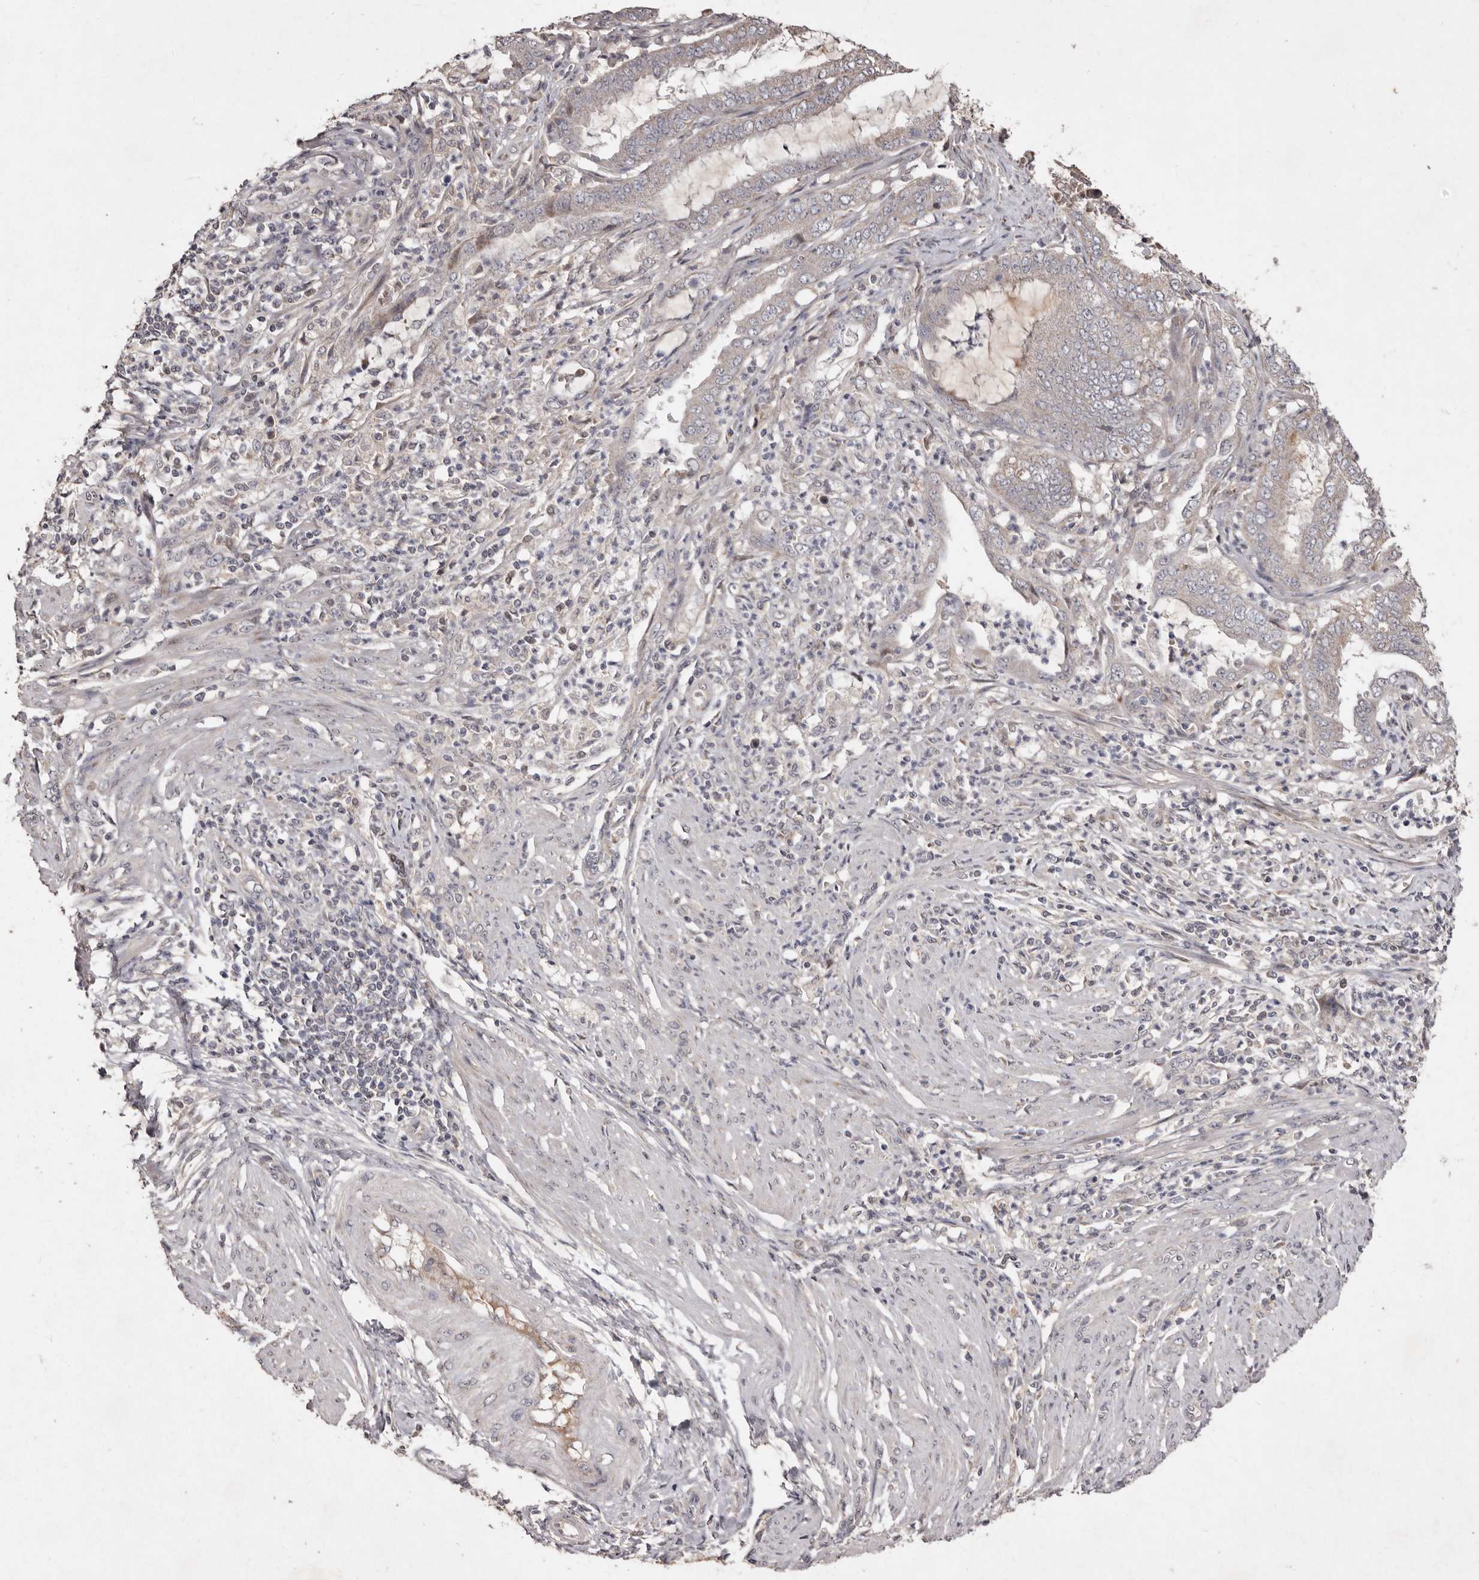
{"staining": {"intensity": "negative", "quantity": "none", "location": "none"}, "tissue": "endometrial cancer", "cell_type": "Tumor cells", "image_type": "cancer", "snomed": [{"axis": "morphology", "description": "Adenocarcinoma, NOS"}, {"axis": "topography", "description": "Endometrium"}], "caption": "An immunohistochemistry (IHC) micrograph of endometrial cancer (adenocarcinoma) is shown. There is no staining in tumor cells of endometrial cancer (adenocarcinoma).", "gene": "FLAD1", "patient": {"sex": "female", "age": 51}}